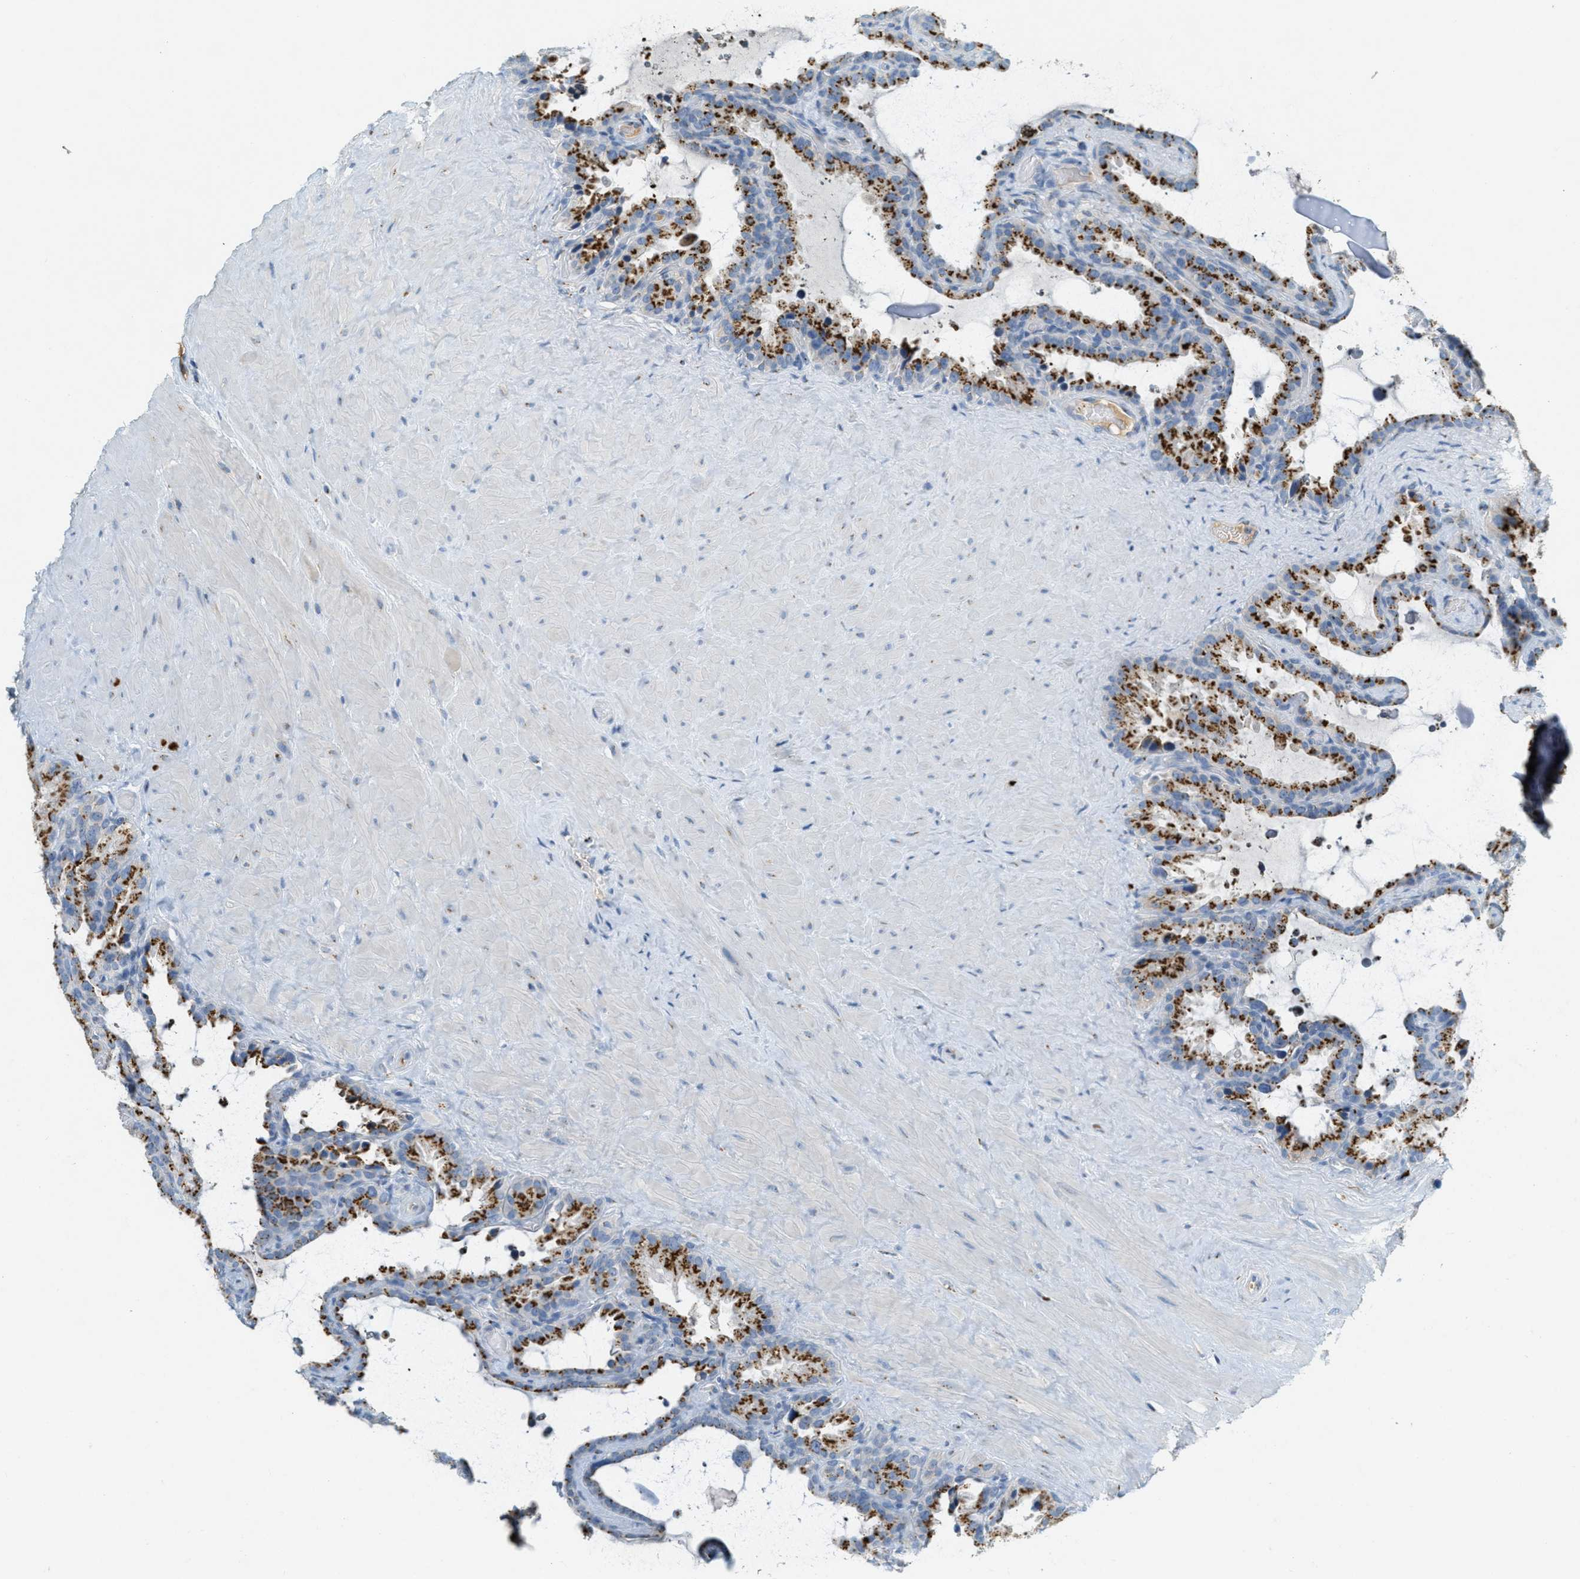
{"staining": {"intensity": "strong", "quantity": ">75%", "location": "cytoplasmic/membranous"}, "tissue": "seminal vesicle", "cell_type": "Glandular cells", "image_type": "normal", "snomed": [{"axis": "morphology", "description": "Normal tissue, NOS"}, {"axis": "topography", "description": "Seminal veicle"}], "caption": "This is a micrograph of IHC staining of benign seminal vesicle, which shows strong expression in the cytoplasmic/membranous of glandular cells.", "gene": "ENTPD4", "patient": {"sex": "male", "age": 46}}